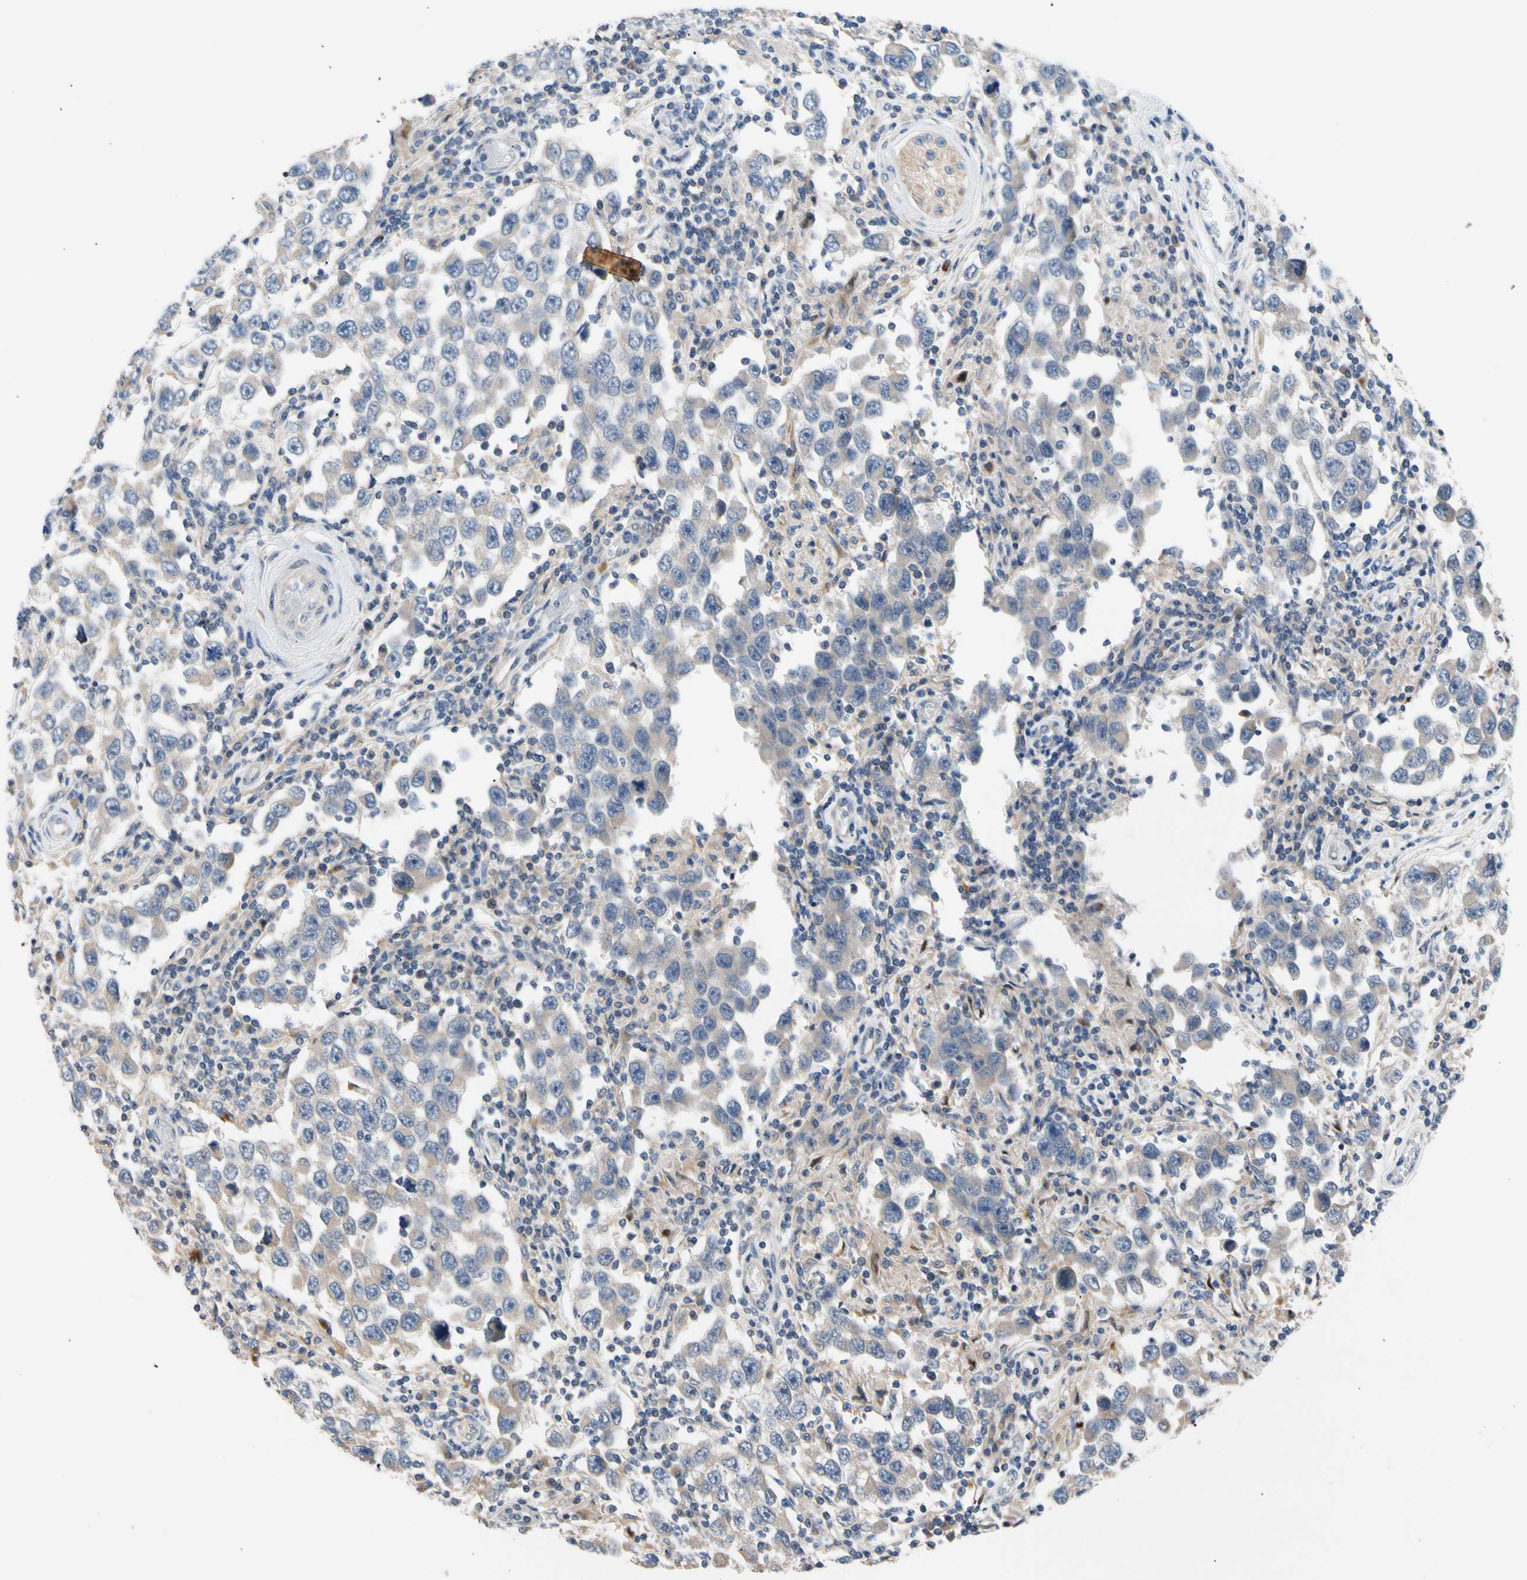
{"staining": {"intensity": "weak", "quantity": "<25%", "location": "cytoplasmic/membranous"}, "tissue": "testis cancer", "cell_type": "Tumor cells", "image_type": "cancer", "snomed": [{"axis": "morphology", "description": "Carcinoma, Embryonal, NOS"}, {"axis": "topography", "description": "Testis"}], "caption": "This is an immunohistochemistry micrograph of human testis cancer (embryonal carcinoma). There is no positivity in tumor cells.", "gene": "CNST", "patient": {"sex": "male", "age": 21}}